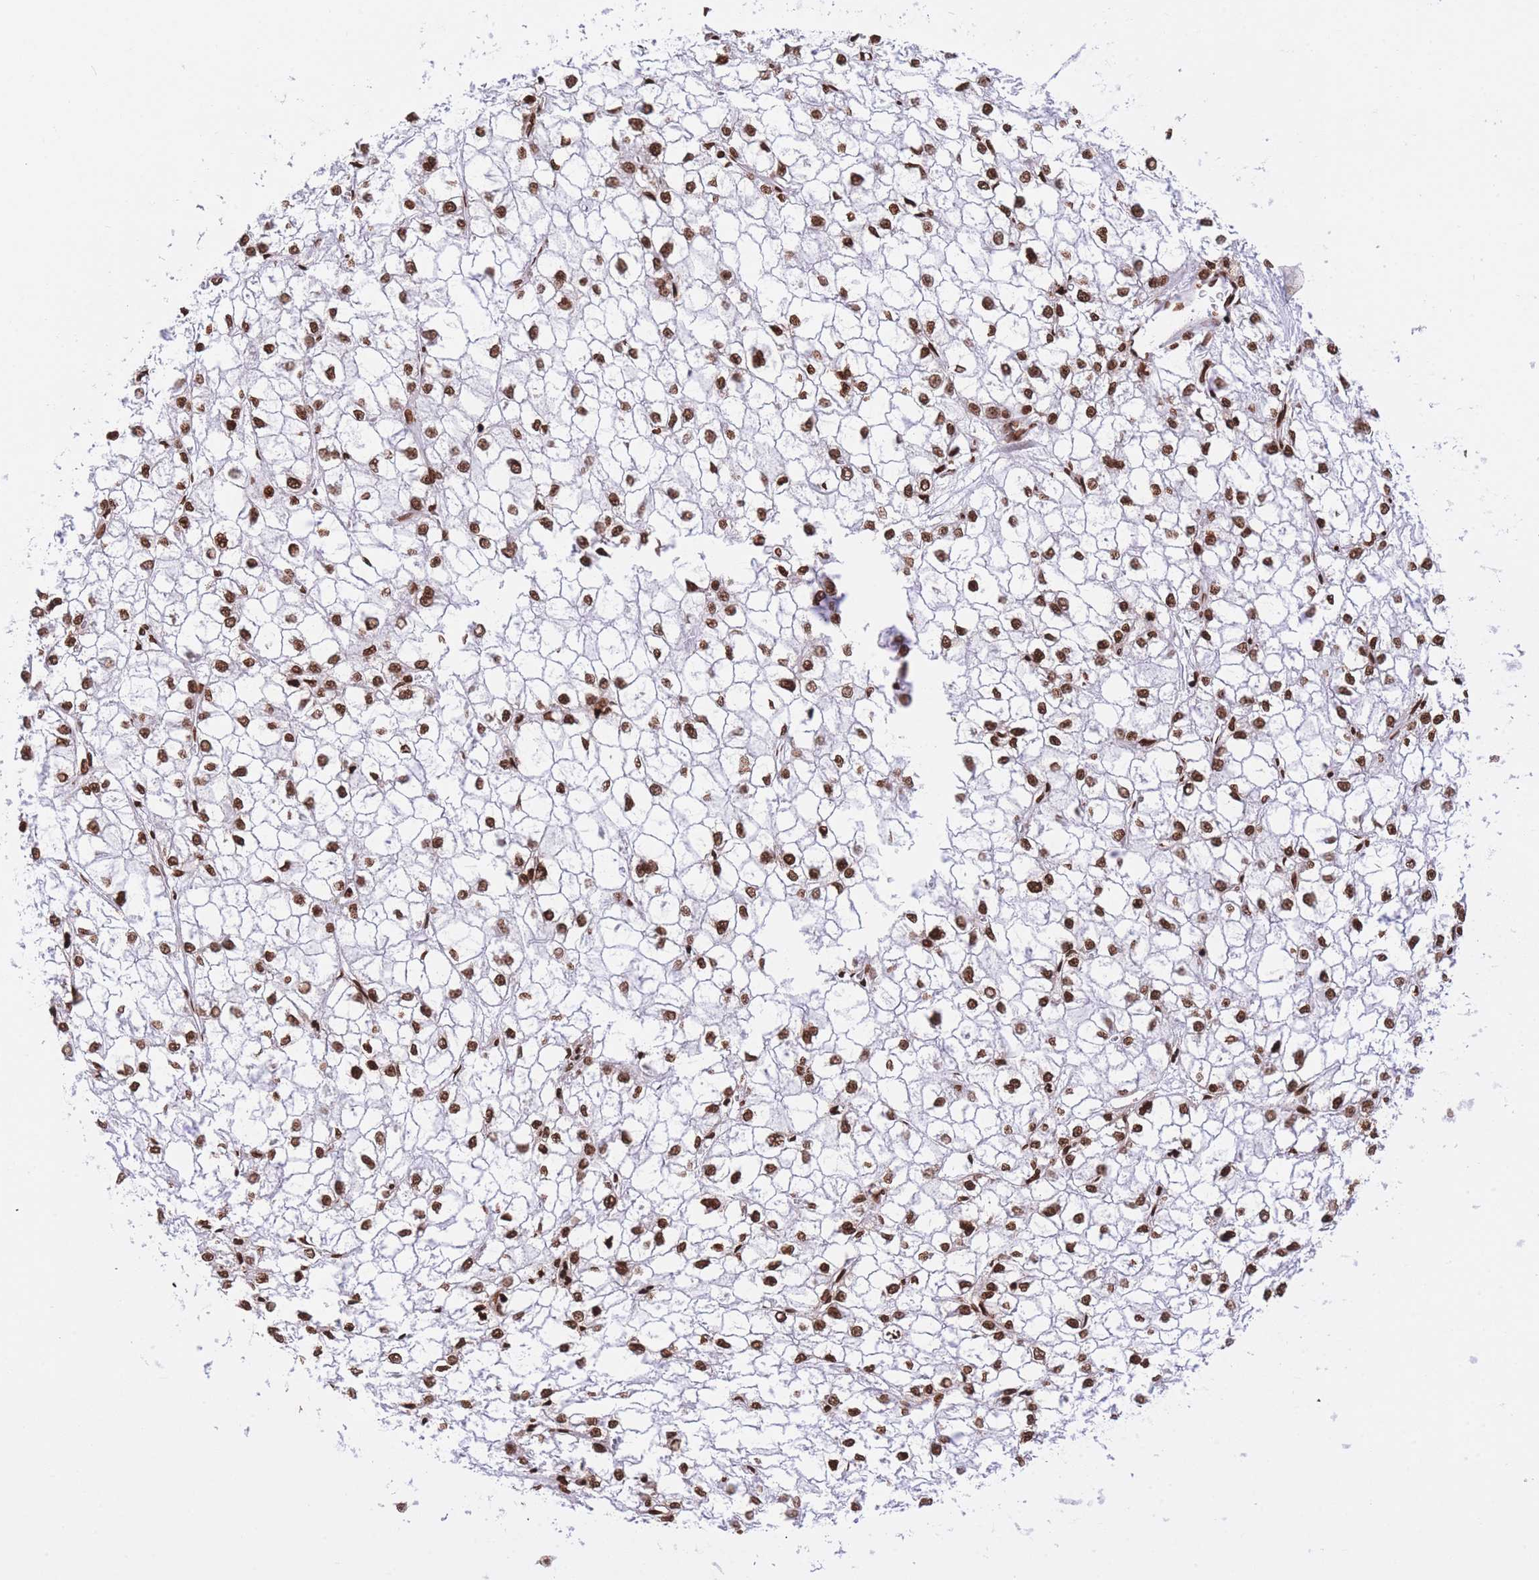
{"staining": {"intensity": "strong", "quantity": ">75%", "location": "nuclear"}, "tissue": "liver cancer", "cell_type": "Tumor cells", "image_type": "cancer", "snomed": [{"axis": "morphology", "description": "Carcinoma, Hepatocellular, NOS"}, {"axis": "topography", "description": "Liver"}], "caption": "DAB (3,3'-diaminobenzidine) immunohistochemical staining of hepatocellular carcinoma (liver) demonstrates strong nuclear protein expression in about >75% of tumor cells.", "gene": "H2BC11", "patient": {"sex": "female", "age": 43}}